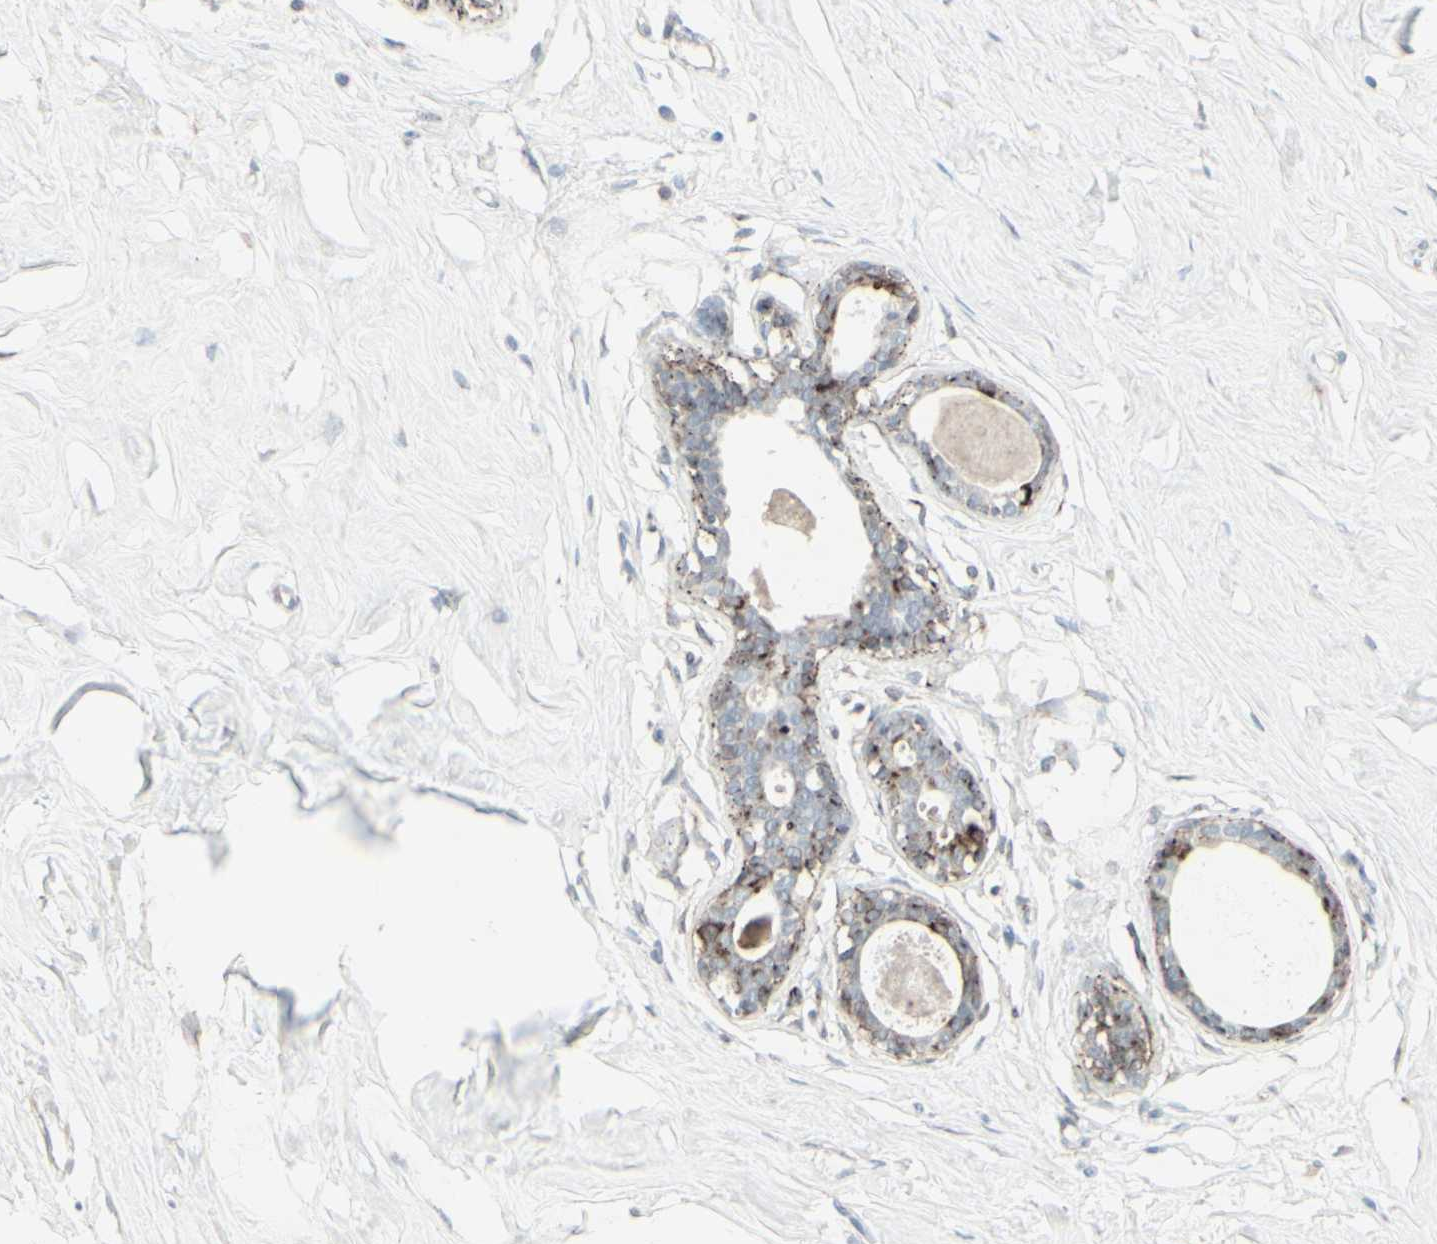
{"staining": {"intensity": "negative", "quantity": "none", "location": "none"}, "tissue": "breast", "cell_type": "Adipocytes", "image_type": "normal", "snomed": [{"axis": "morphology", "description": "Normal tissue, NOS"}, {"axis": "topography", "description": "Breast"}], "caption": "High power microscopy image of an immunohistochemistry (IHC) histopathology image of unremarkable breast, revealing no significant positivity in adipocytes. The staining is performed using DAB (3,3'-diaminobenzidine) brown chromogen with nuclei counter-stained in using hematoxylin.", "gene": "GJA1", "patient": {"sex": "female", "age": 23}}